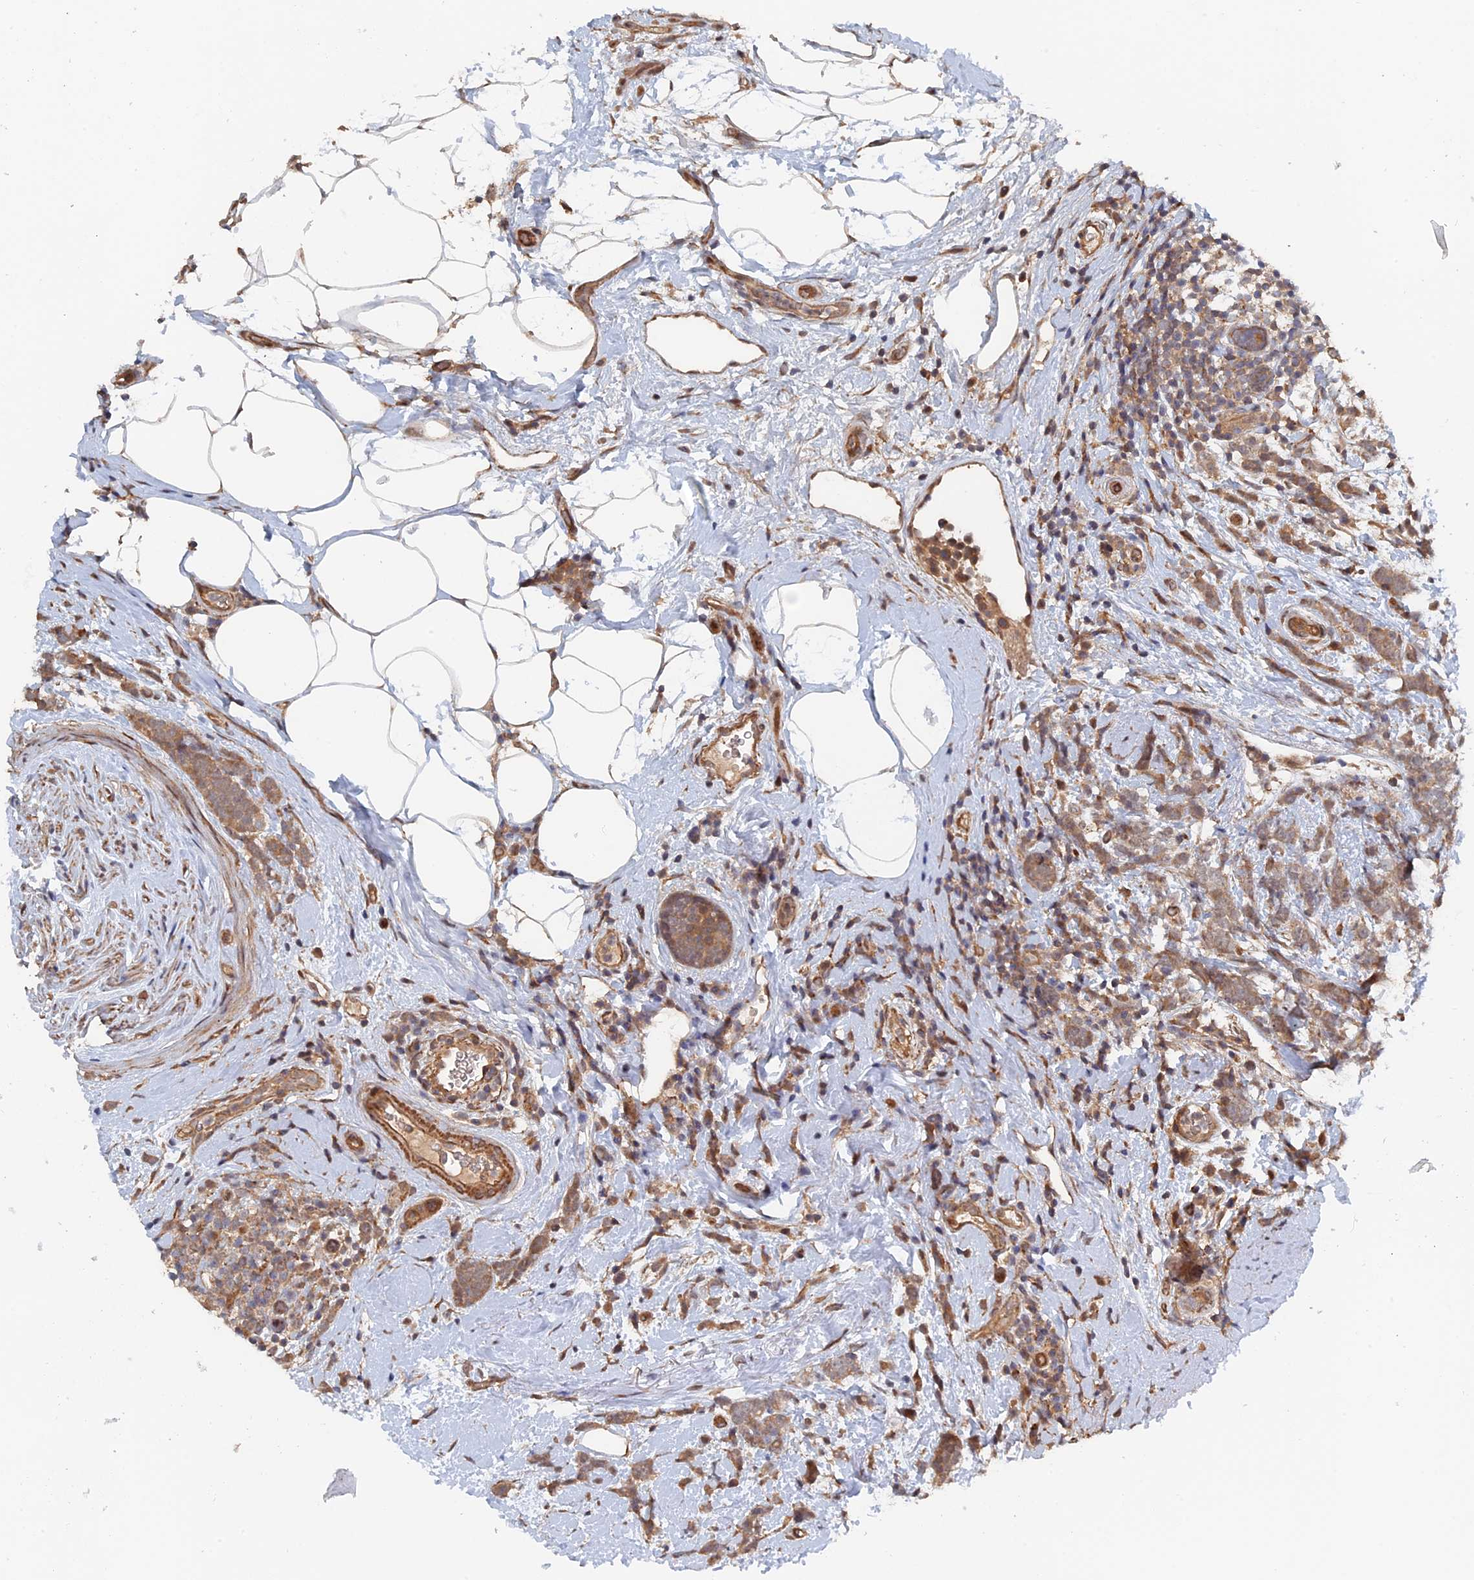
{"staining": {"intensity": "weak", "quantity": ">75%", "location": "cytoplasmic/membranous"}, "tissue": "breast cancer", "cell_type": "Tumor cells", "image_type": "cancer", "snomed": [{"axis": "morphology", "description": "Lobular carcinoma"}, {"axis": "topography", "description": "Breast"}], "caption": "The photomicrograph displays a brown stain indicating the presence of a protein in the cytoplasmic/membranous of tumor cells in breast lobular carcinoma.", "gene": "ELOVL6", "patient": {"sex": "female", "age": 58}}